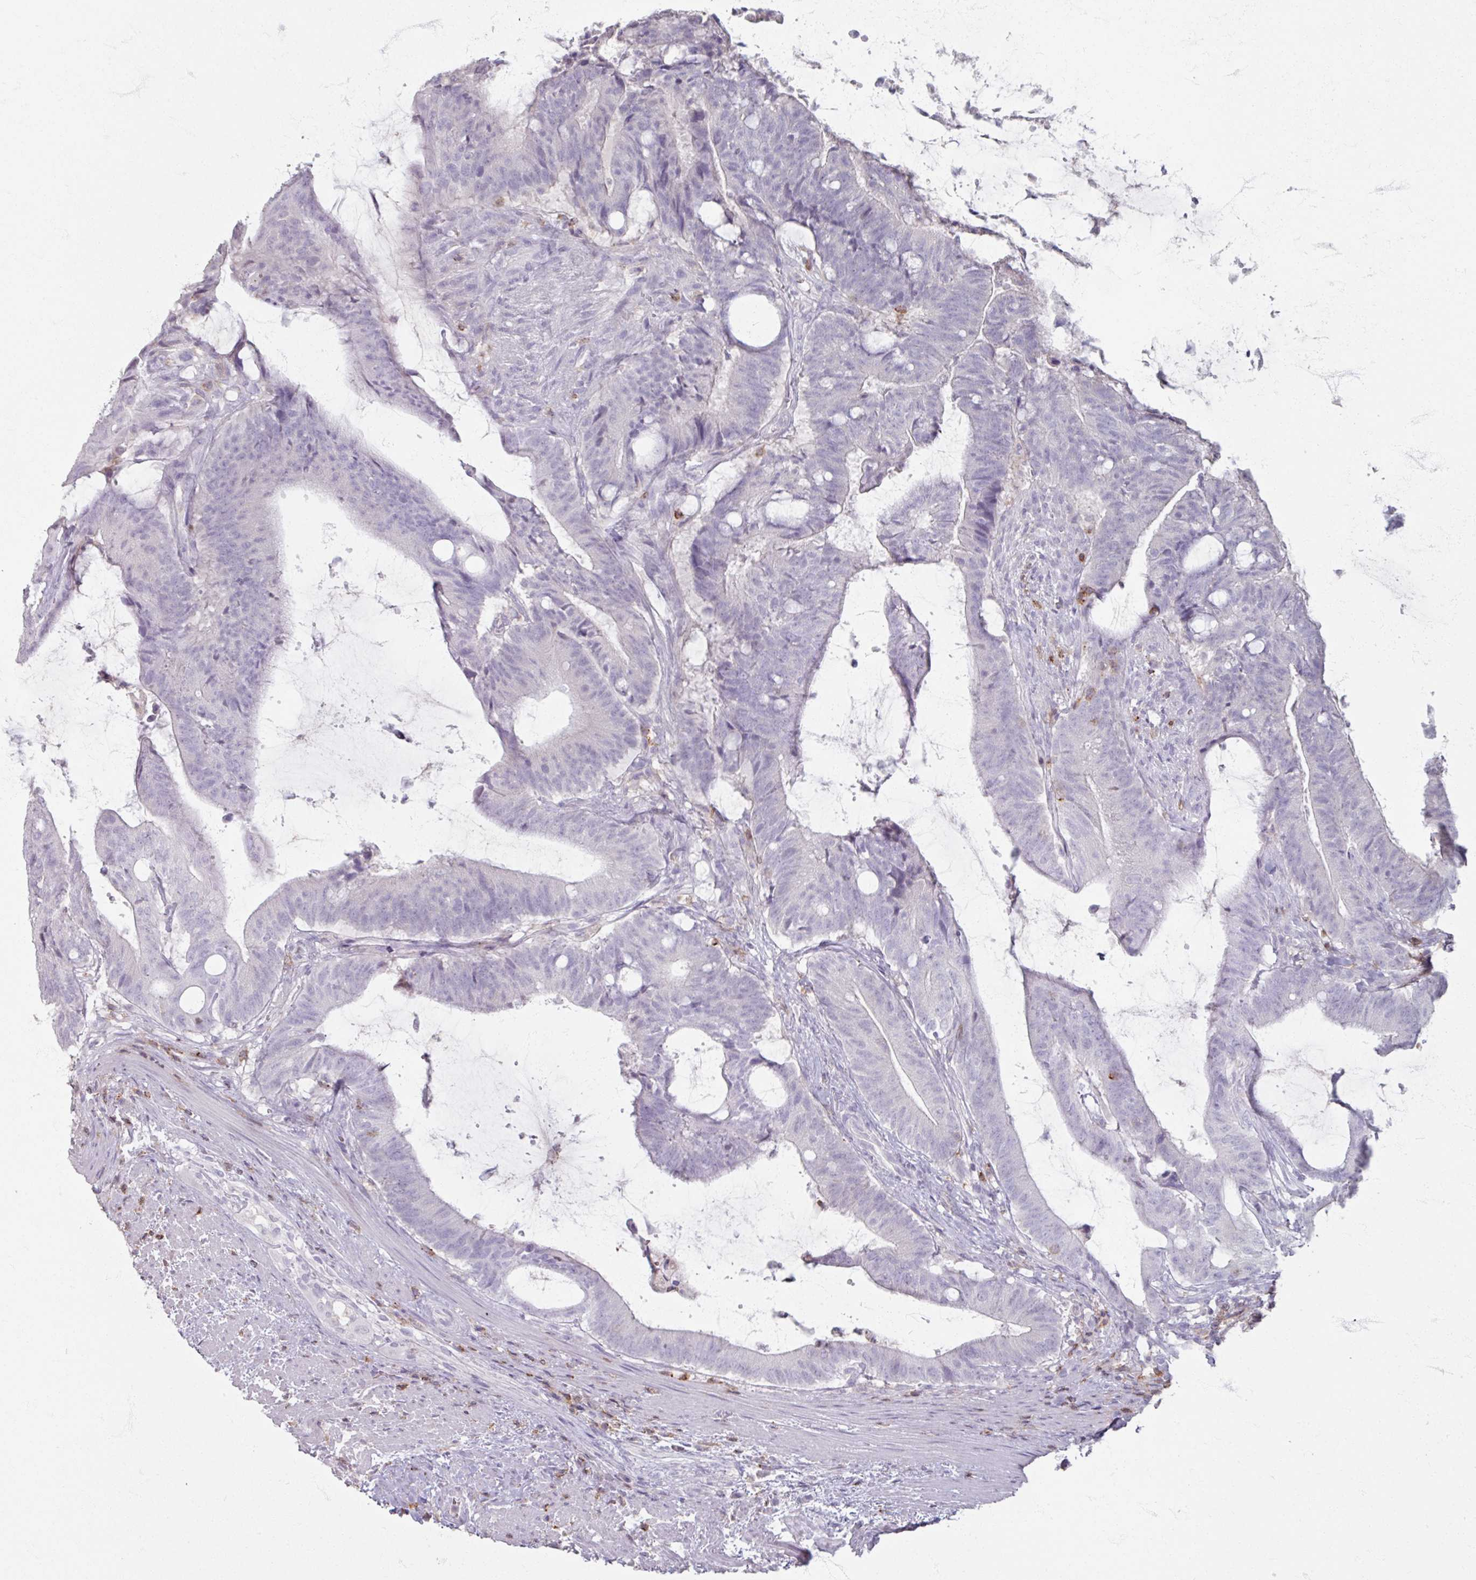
{"staining": {"intensity": "negative", "quantity": "none", "location": "none"}, "tissue": "colorectal cancer", "cell_type": "Tumor cells", "image_type": "cancer", "snomed": [{"axis": "morphology", "description": "Adenocarcinoma, NOS"}, {"axis": "topography", "description": "Colon"}], "caption": "Colorectal cancer stained for a protein using IHC reveals no positivity tumor cells.", "gene": "PTPRC", "patient": {"sex": "female", "age": 43}}